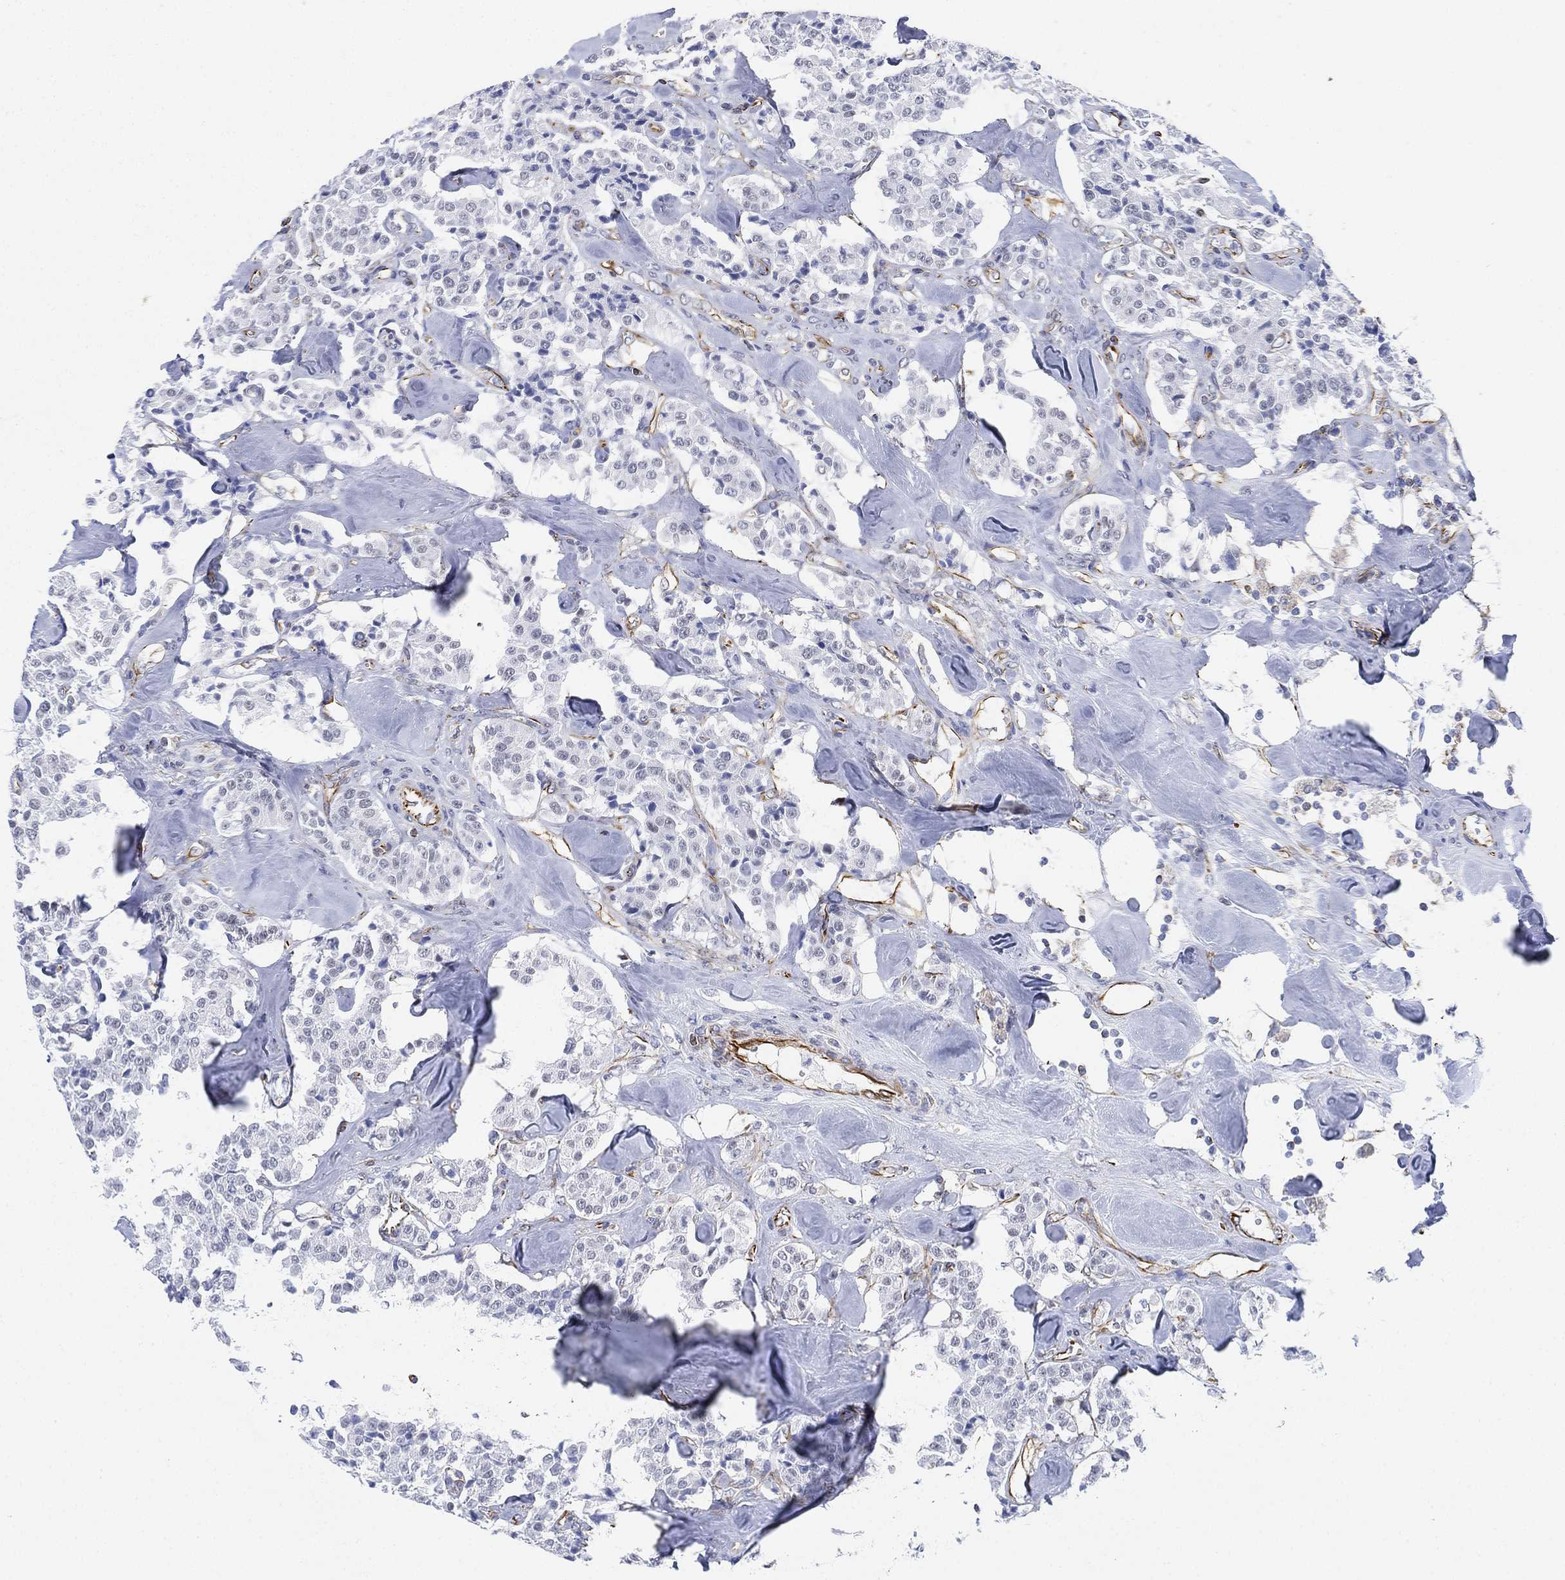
{"staining": {"intensity": "negative", "quantity": "none", "location": "none"}, "tissue": "carcinoid", "cell_type": "Tumor cells", "image_type": "cancer", "snomed": [{"axis": "morphology", "description": "Carcinoid, malignant, NOS"}, {"axis": "topography", "description": "Pancreas"}], "caption": "This photomicrograph is of carcinoid stained with immunohistochemistry to label a protein in brown with the nuclei are counter-stained blue. There is no expression in tumor cells.", "gene": "PSKH2", "patient": {"sex": "male", "age": 41}}